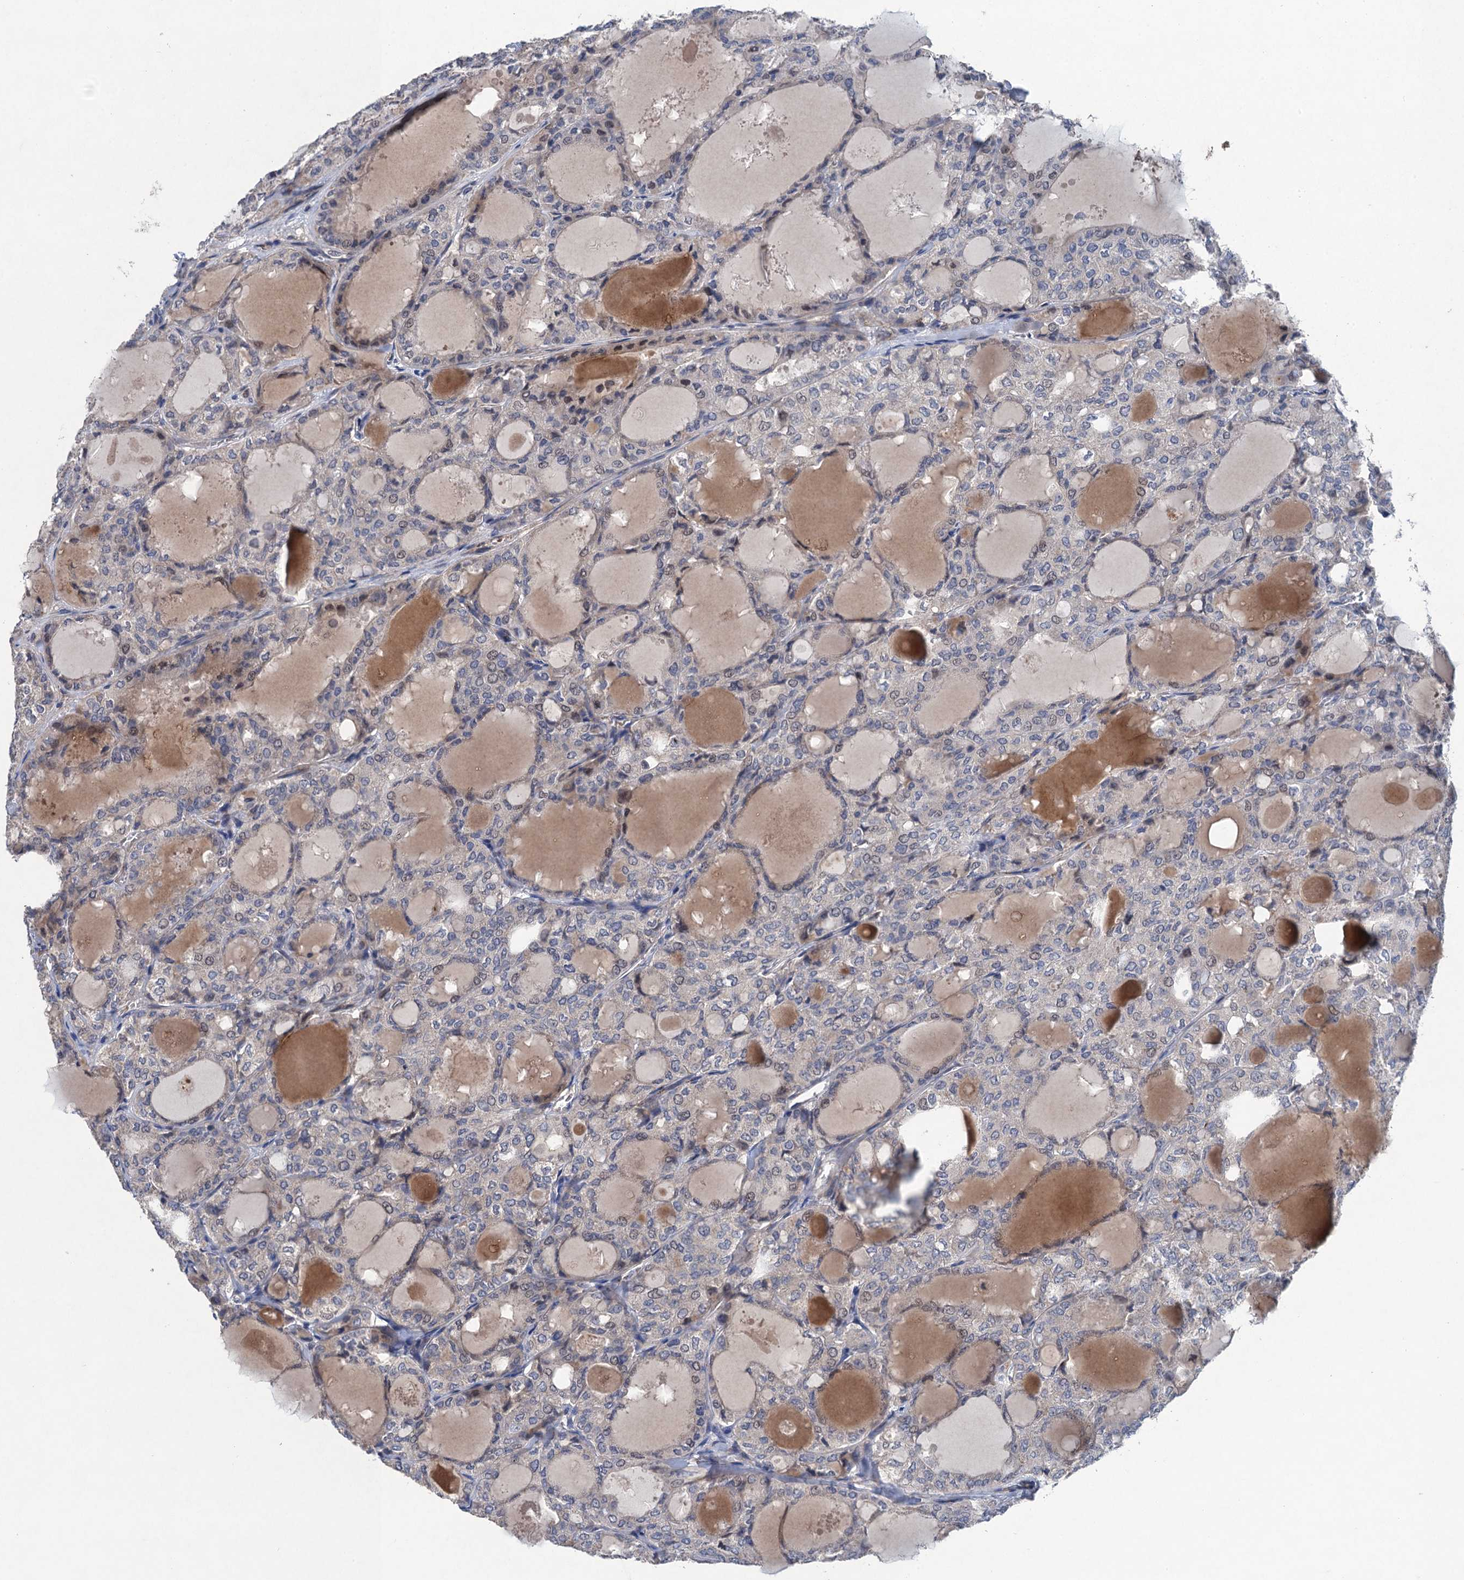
{"staining": {"intensity": "weak", "quantity": "<25%", "location": "nuclear"}, "tissue": "thyroid cancer", "cell_type": "Tumor cells", "image_type": "cancer", "snomed": [{"axis": "morphology", "description": "Follicular adenoma carcinoma, NOS"}, {"axis": "topography", "description": "Thyroid gland"}], "caption": "Tumor cells show no significant staining in thyroid follicular adenoma carcinoma. The staining is performed using DAB brown chromogen with nuclei counter-stained in using hematoxylin.", "gene": "TRAF7", "patient": {"sex": "male", "age": 75}}